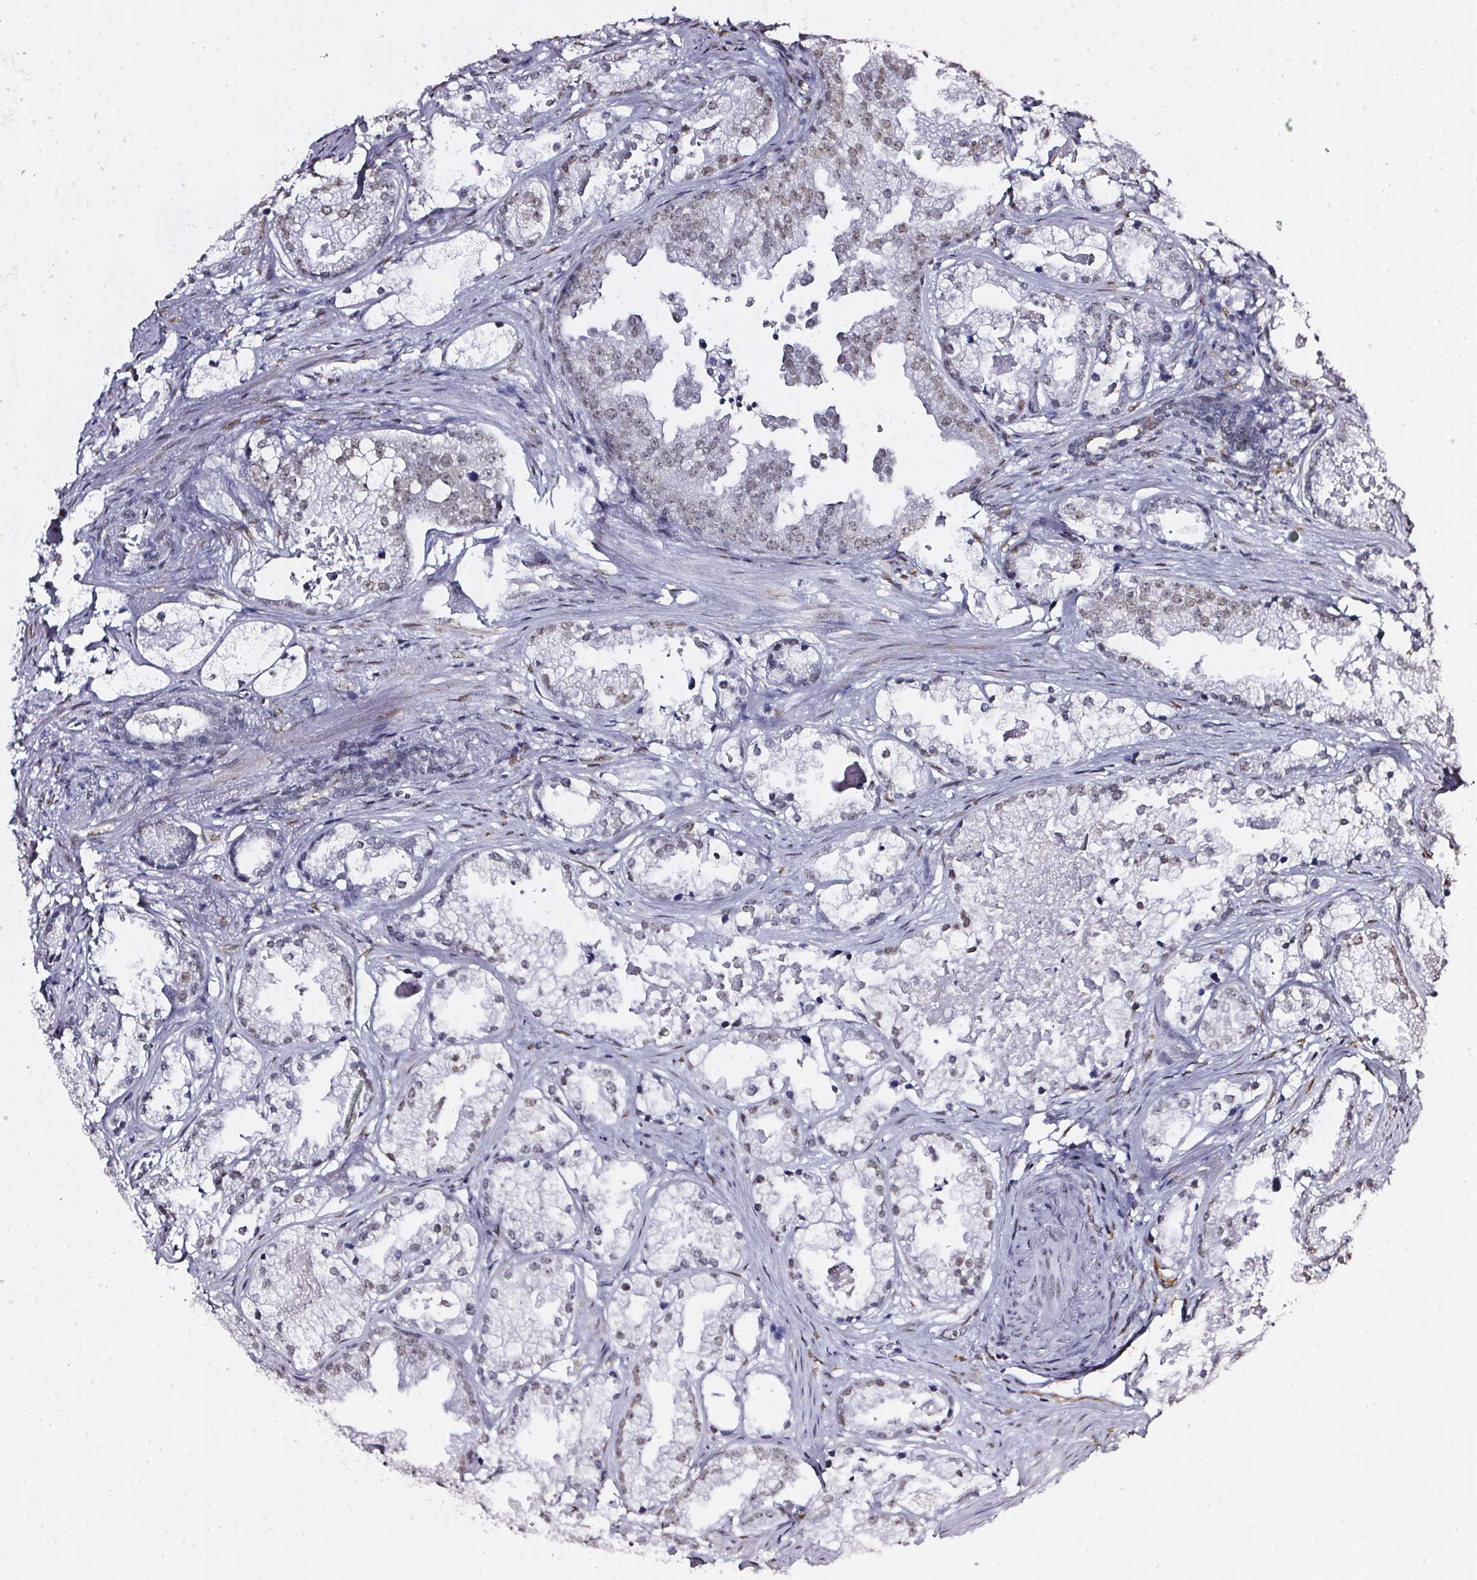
{"staining": {"intensity": "weak", "quantity": "<25%", "location": "nuclear"}, "tissue": "prostate cancer", "cell_type": "Tumor cells", "image_type": "cancer", "snomed": [{"axis": "morphology", "description": "Adenocarcinoma, Low grade"}, {"axis": "topography", "description": "Prostate"}], "caption": "IHC of human prostate cancer (adenocarcinoma (low-grade)) exhibits no staining in tumor cells.", "gene": "GP6", "patient": {"sex": "male", "age": 65}}